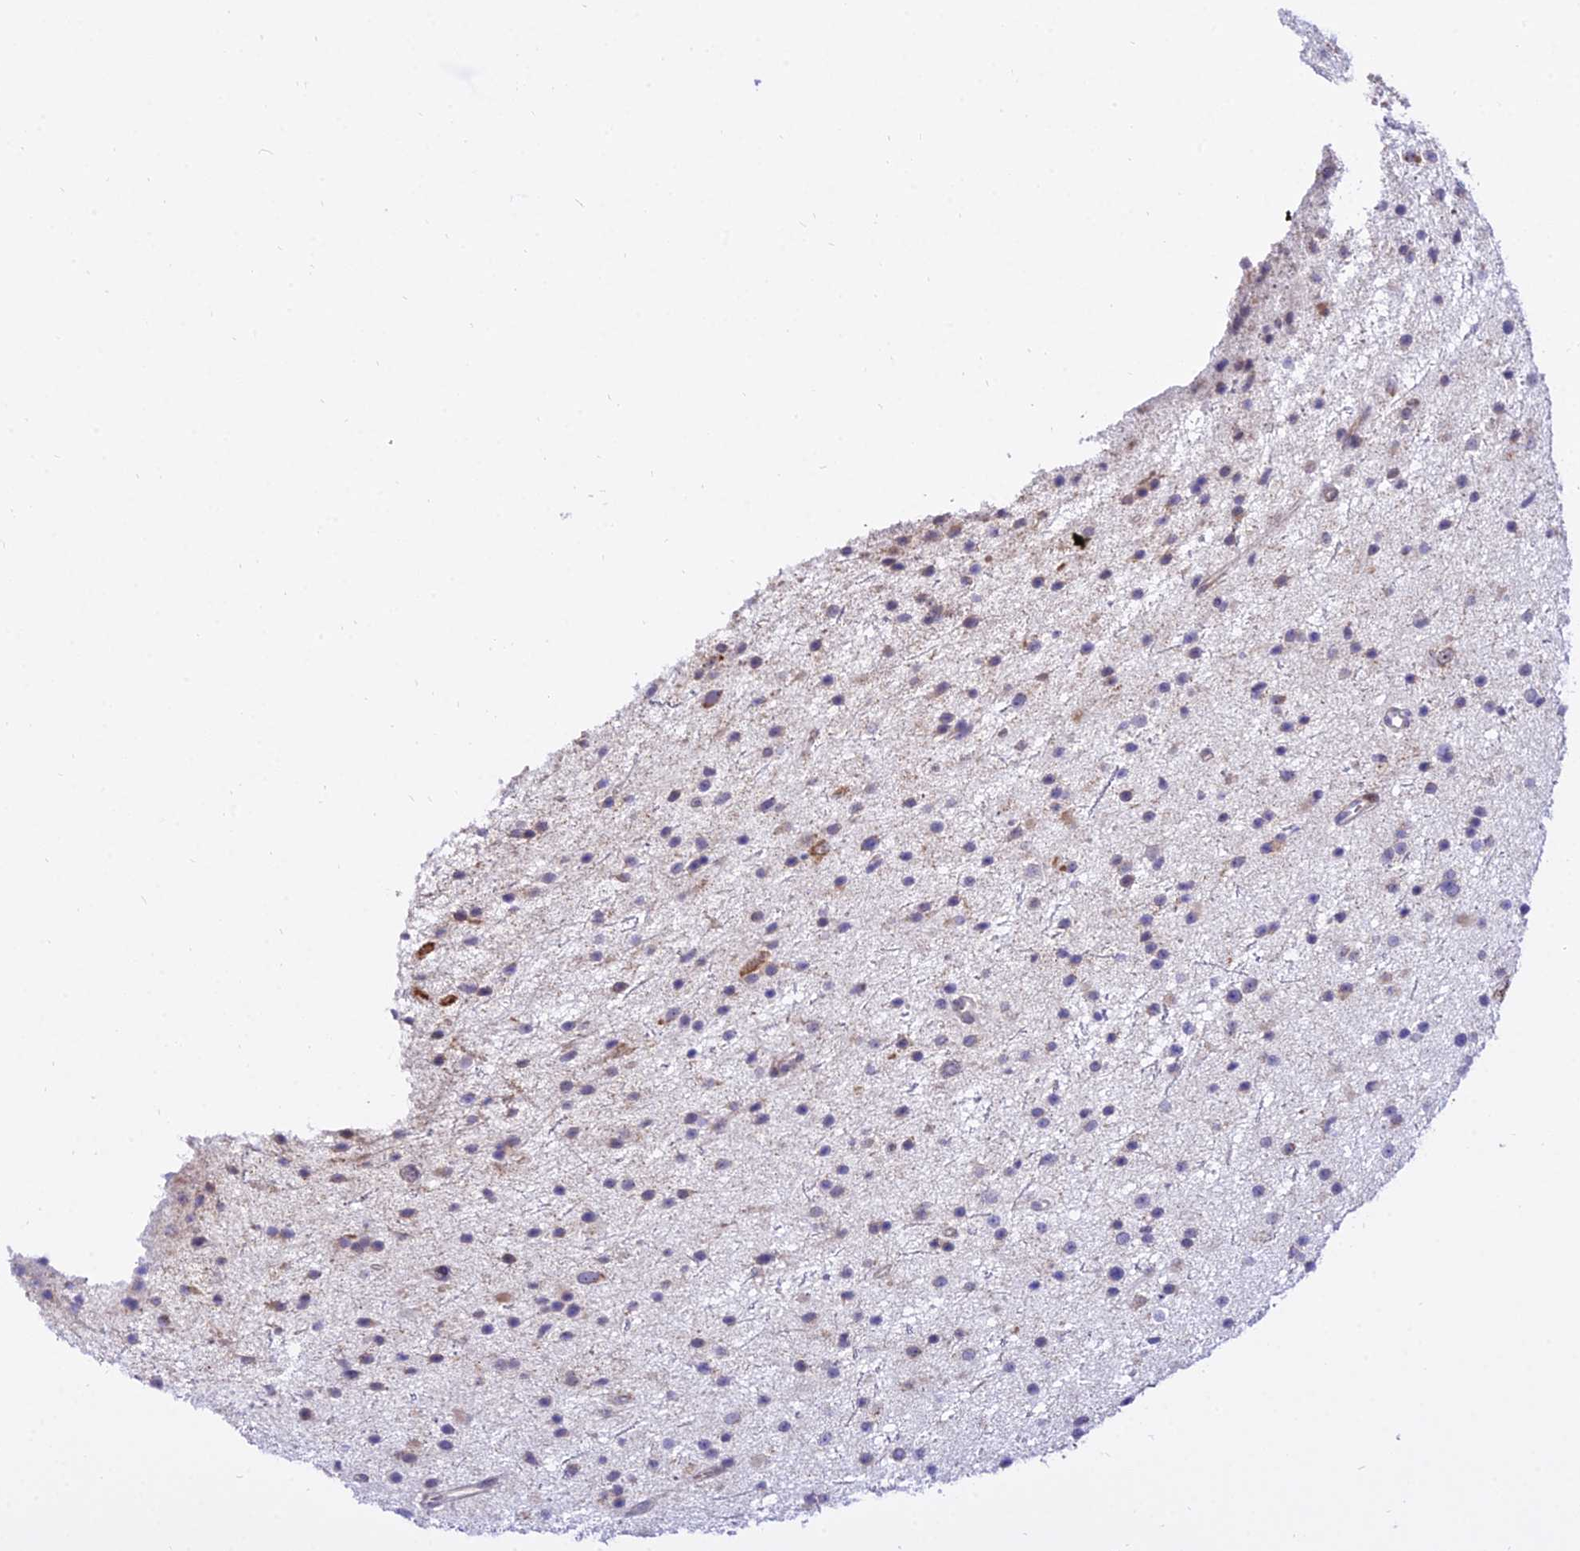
{"staining": {"intensity": "weak", "quantity": "<25%", "location": "cytoplasmic/membranous"}, "tissue": "glioma", "cell_type": "Tumor cells", "image_type": "cancer", "snomed": [{"axis": "morphology", "description": "Glioma, malignant, Low grade"}, {"axis": "topography", "description": "Cerebral cortex"}], "caption": "This is an immunohistochemistry (IHC) histopathology image of human glioma. There is no positivity in tumor cells.", "gene": "ATP5PB", "patient": {"sex": "female", "age": 39}}